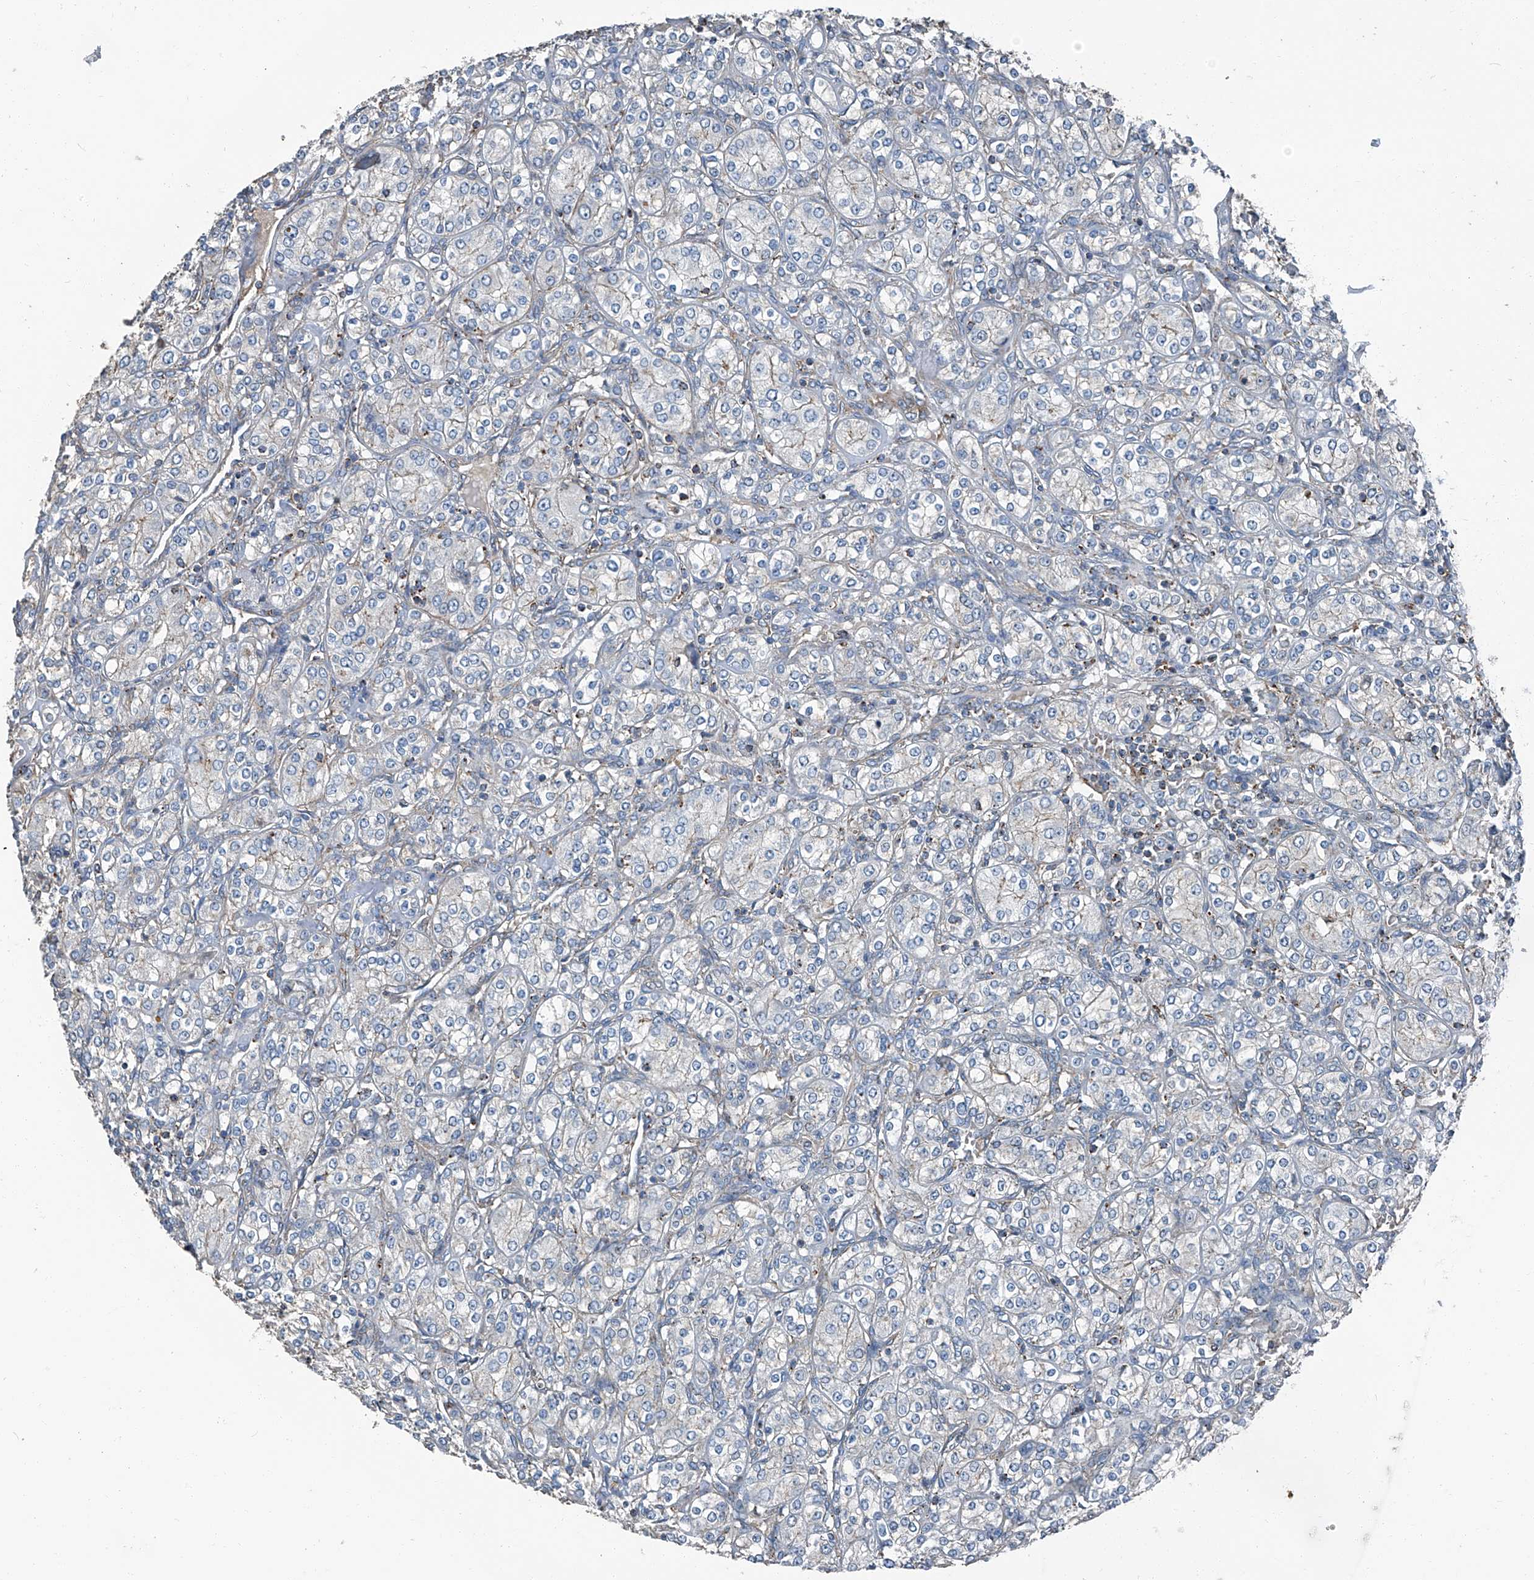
{"staining": {"intensity": "negative", "quantity": "none", "location": "none"}, "tissue": "renal cancer", "cell_type": "Tumor cells", "image_type": "cancer", "snomed": [{"axis": "morphology", "description": "Adenocarcinoma, NOS"}, {"axis": "topography", "description": "Kidney"}], "caption": "Tumor cells show no significant protein positivity in adenocarcinoma (renal). (Brightfield microscopy of DAB (3,3'-diaminobenzidine) immunohistochemistry (IHC) at high magnification).", "gene": "SEPTIN7", "patient": {"sex": "male", "age": 77}}